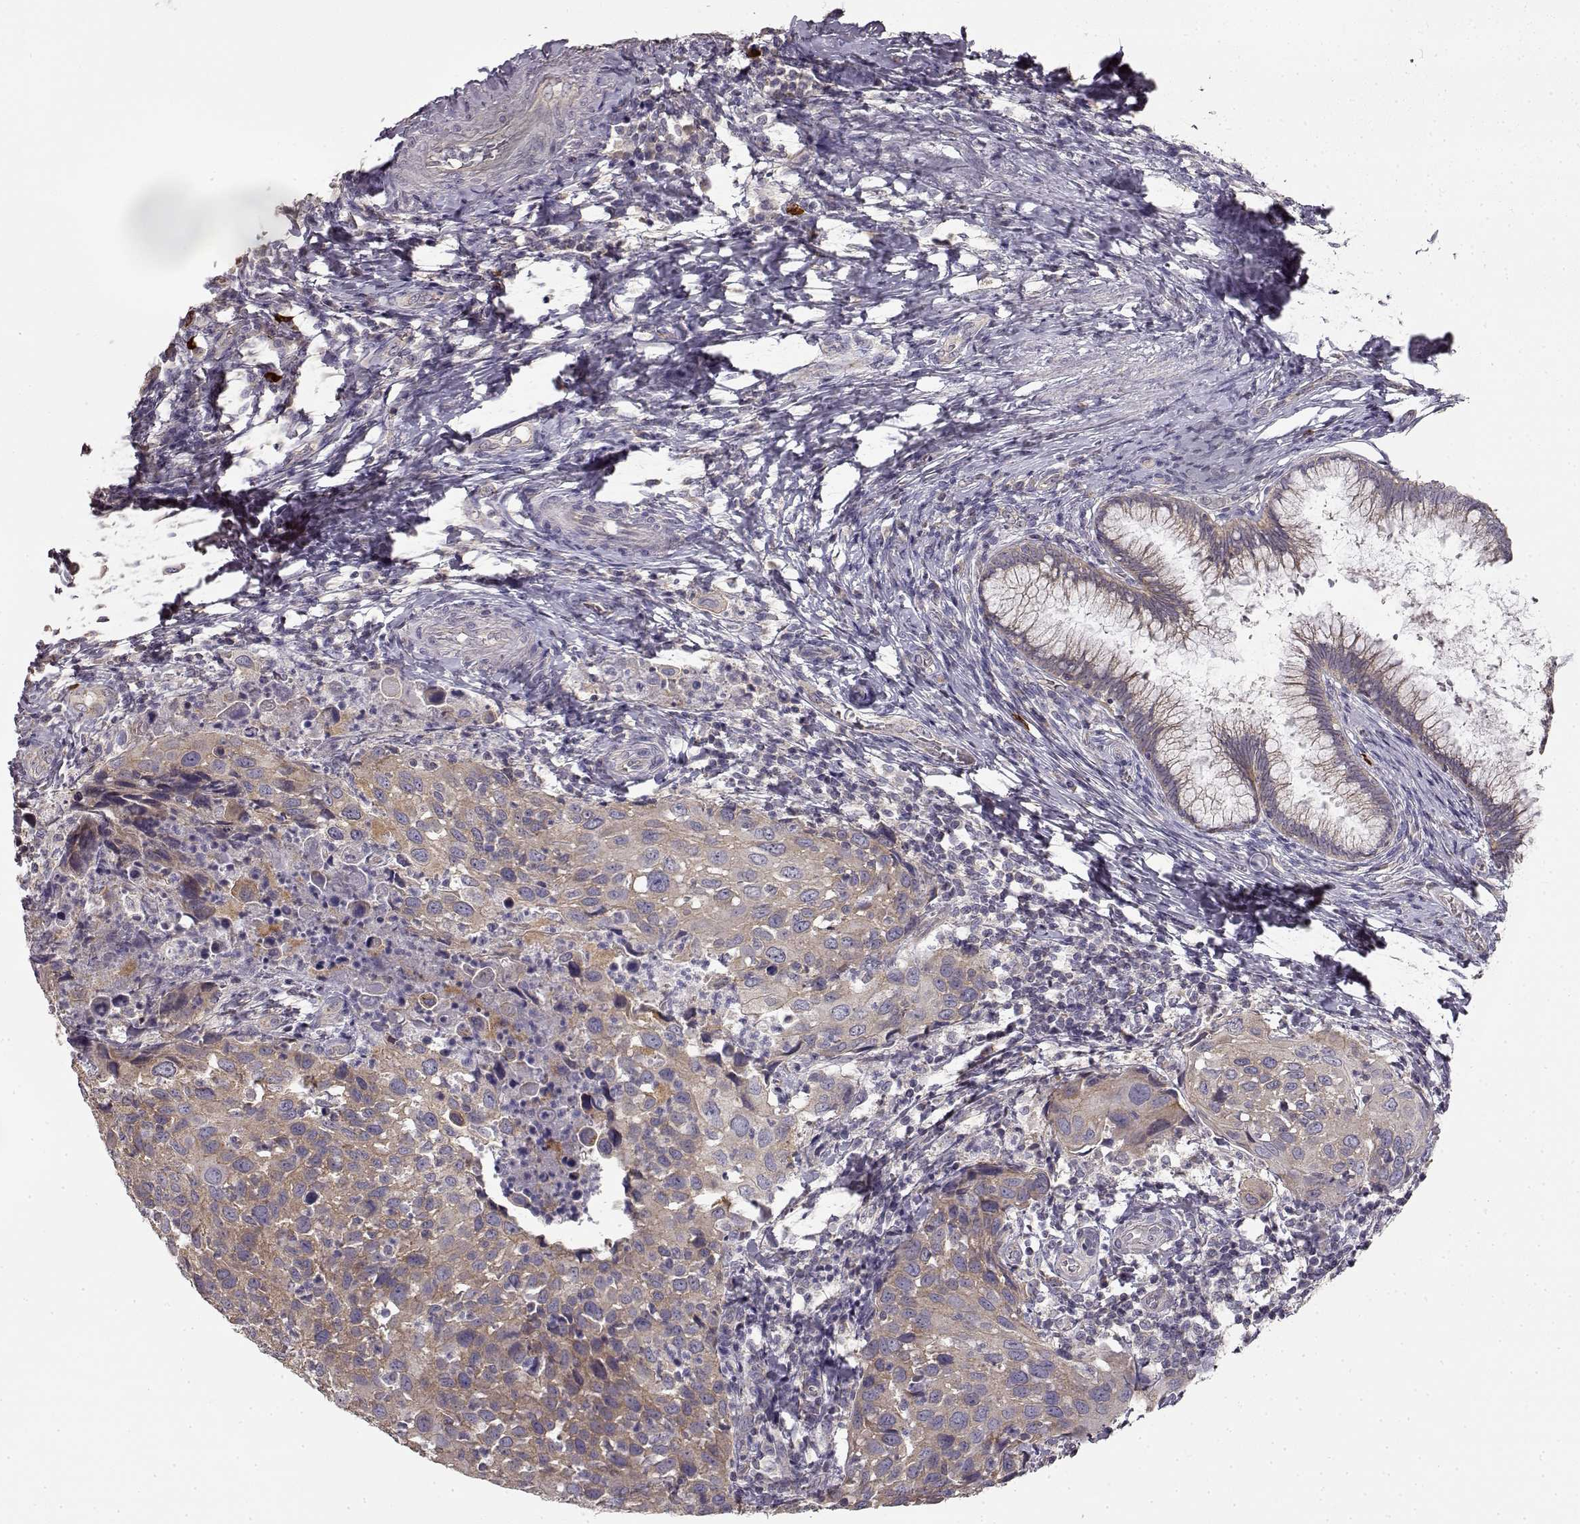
{"staining": {"intensity": "weak", "quantity": "25%-75%", "location": "cytoplasmic/membranous"}, "tissue": "cervical cancer", "cell_type": "Tumor cells", "image_type": "cancer", "snomed": [{"axis": "morphology", "description": "Squamous cell carcinoma, NOS"}, {"axis": "topography", "description": "Cervix"}], "caption": "High-magnification brightfield microscopy of cervical cancer stained with DAB (3,3'-diaminobenzidine) (brown) and counterstained with hematoxylin (blue). tumor cells exhibit weak cytoplasmic/membranous positivity is appreciated in about25%-75% of cells. (DAB IHC, brown staining for protein, blue staining for nuclei).", "gene": "ERBB3", "patient": {"sex": "female", "age": 54}}